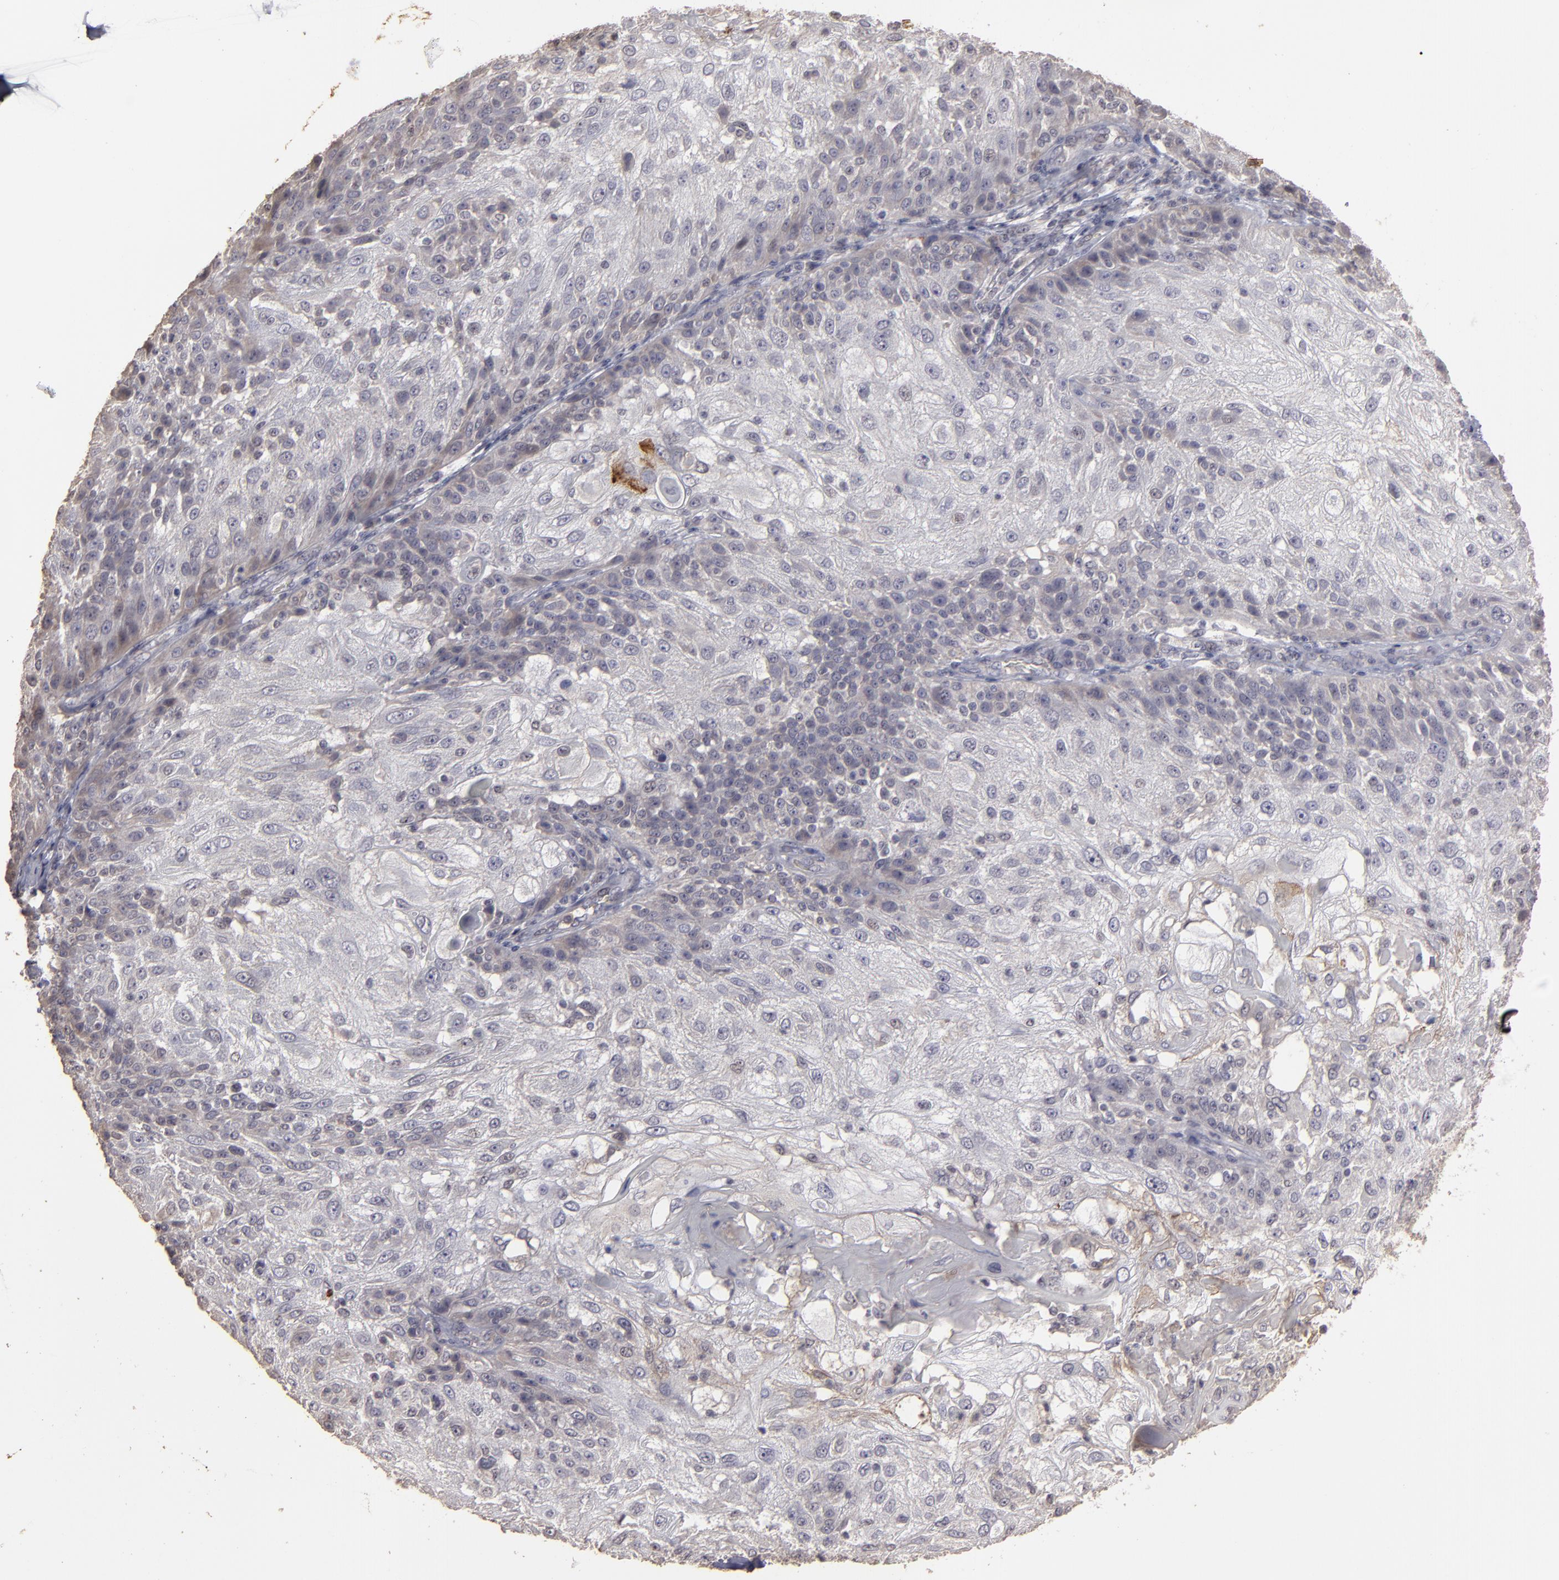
{"staining": {"intensity": "weak", "quantity": ">75%", "location": "cytoplasmic/membranous"}, "tissue": "skin cancer", "cell_type": "Tumor cells", "image_type": "cancer", "snomed": [{"axis": "morphology", "description": "Normal tissue, NOS"}, {"axis": "morphology", "description": "Squamous cell carcinoma, NOS"}, {"axis": "topography", "description": "Skin"}], "caption": "Immunohistochemical staining of human skin cancer demonstrates weak cytoplasmic/membranous protein expression in approximately >75% of tumor cells.", "gene": "CD55", "patient": {"sex": "female", "age": 83}}